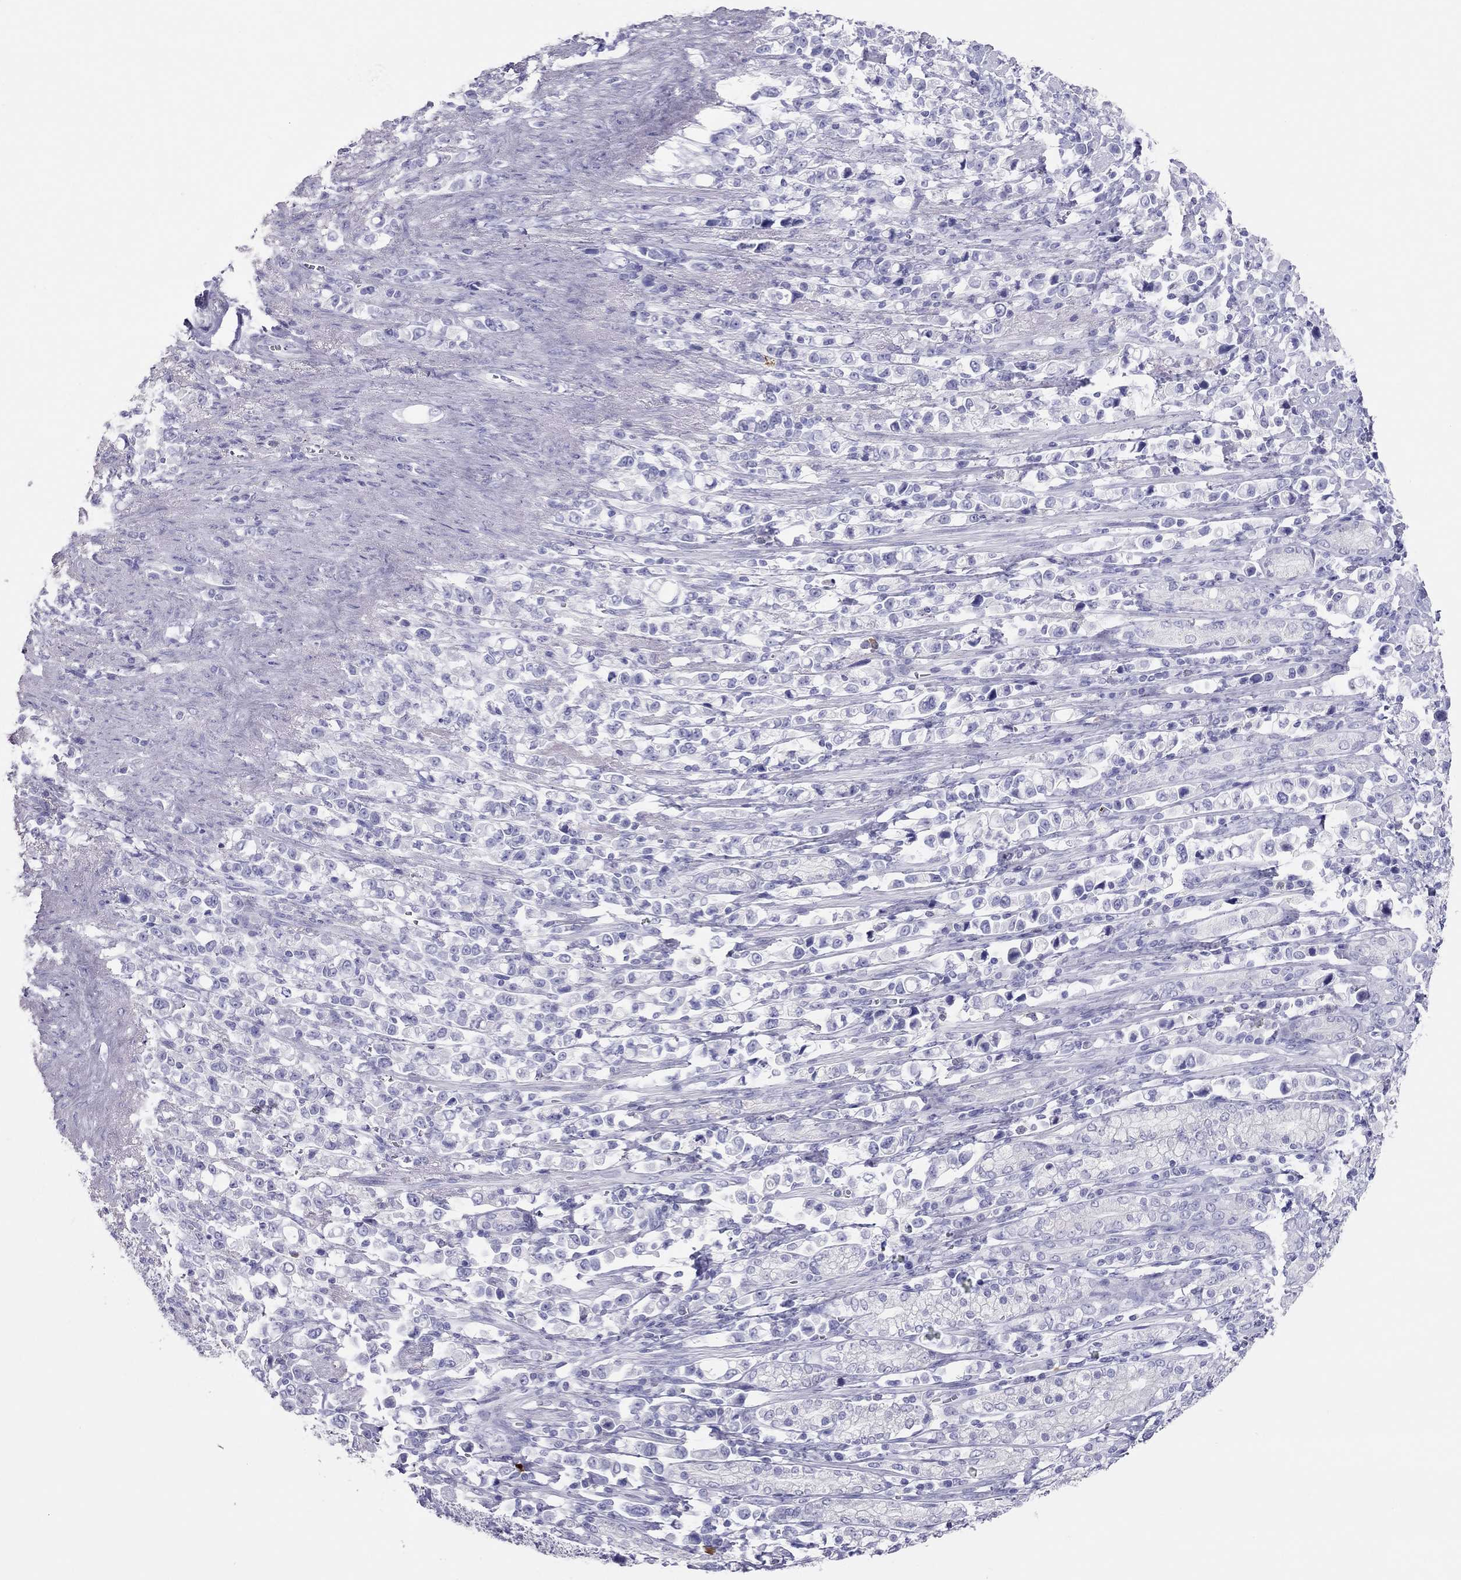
{"staining": {"intensity": "negative", "quantity": "none", "location": "none"}, "tissue": "stomach cancer", "cell_type": "Tumor cells", "image_type": "cancer", "snomed": [{"axis": "morphology", "description": "Adenocarcinoma, NOS"}, {"axis": "topography", "description": "Stomach"}], "caption": "Stomach cancer was stained to show a protein in brown. There is no significant staining in tumor cells. The staining was performed using DAB to visualize the protein expression in brown, while the nuclei were stained in blue with hematoxylin (Magnification: 20x).", "gene": "TSHB", "patient": {"sex": "male", "age": 63}}